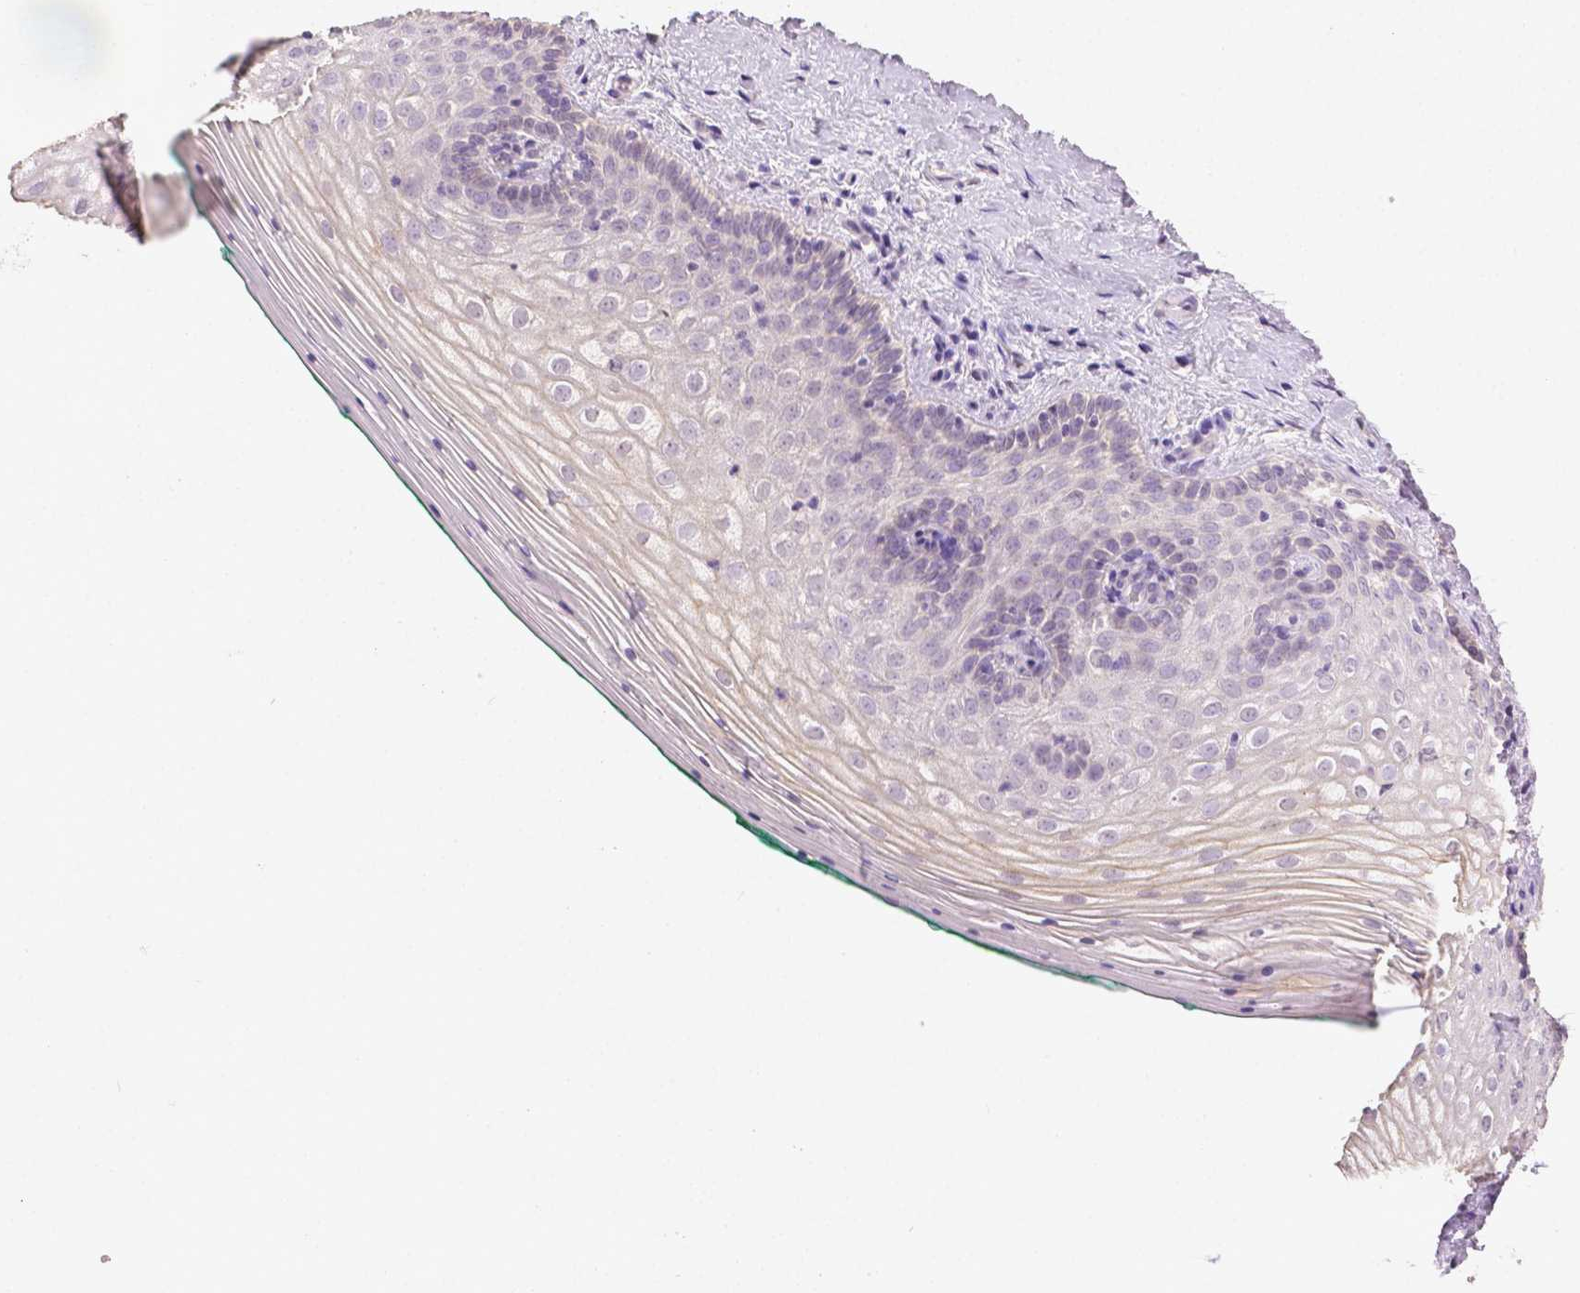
{"staining": {"intensity": "weak", "quantity": "<25%", "location": "cytoplasmic/membranous"}, "tissue": "vagina", "cell_type": "Squamous epithelial cells", "image_type": "normal", "snomed": [{"axis": "morphology", "description": "Normal tissue, NOS"}, {"axis": "topography", "description": "Vagina"}], "caption": "A photomicrograph of human vagina is negative for staining in squamous epithelial cells. (Immunohistochemistry, brightfield microscopy, high magnification).", "gene": "TGM1", "patient": {"sex": "female", "age": 45}}